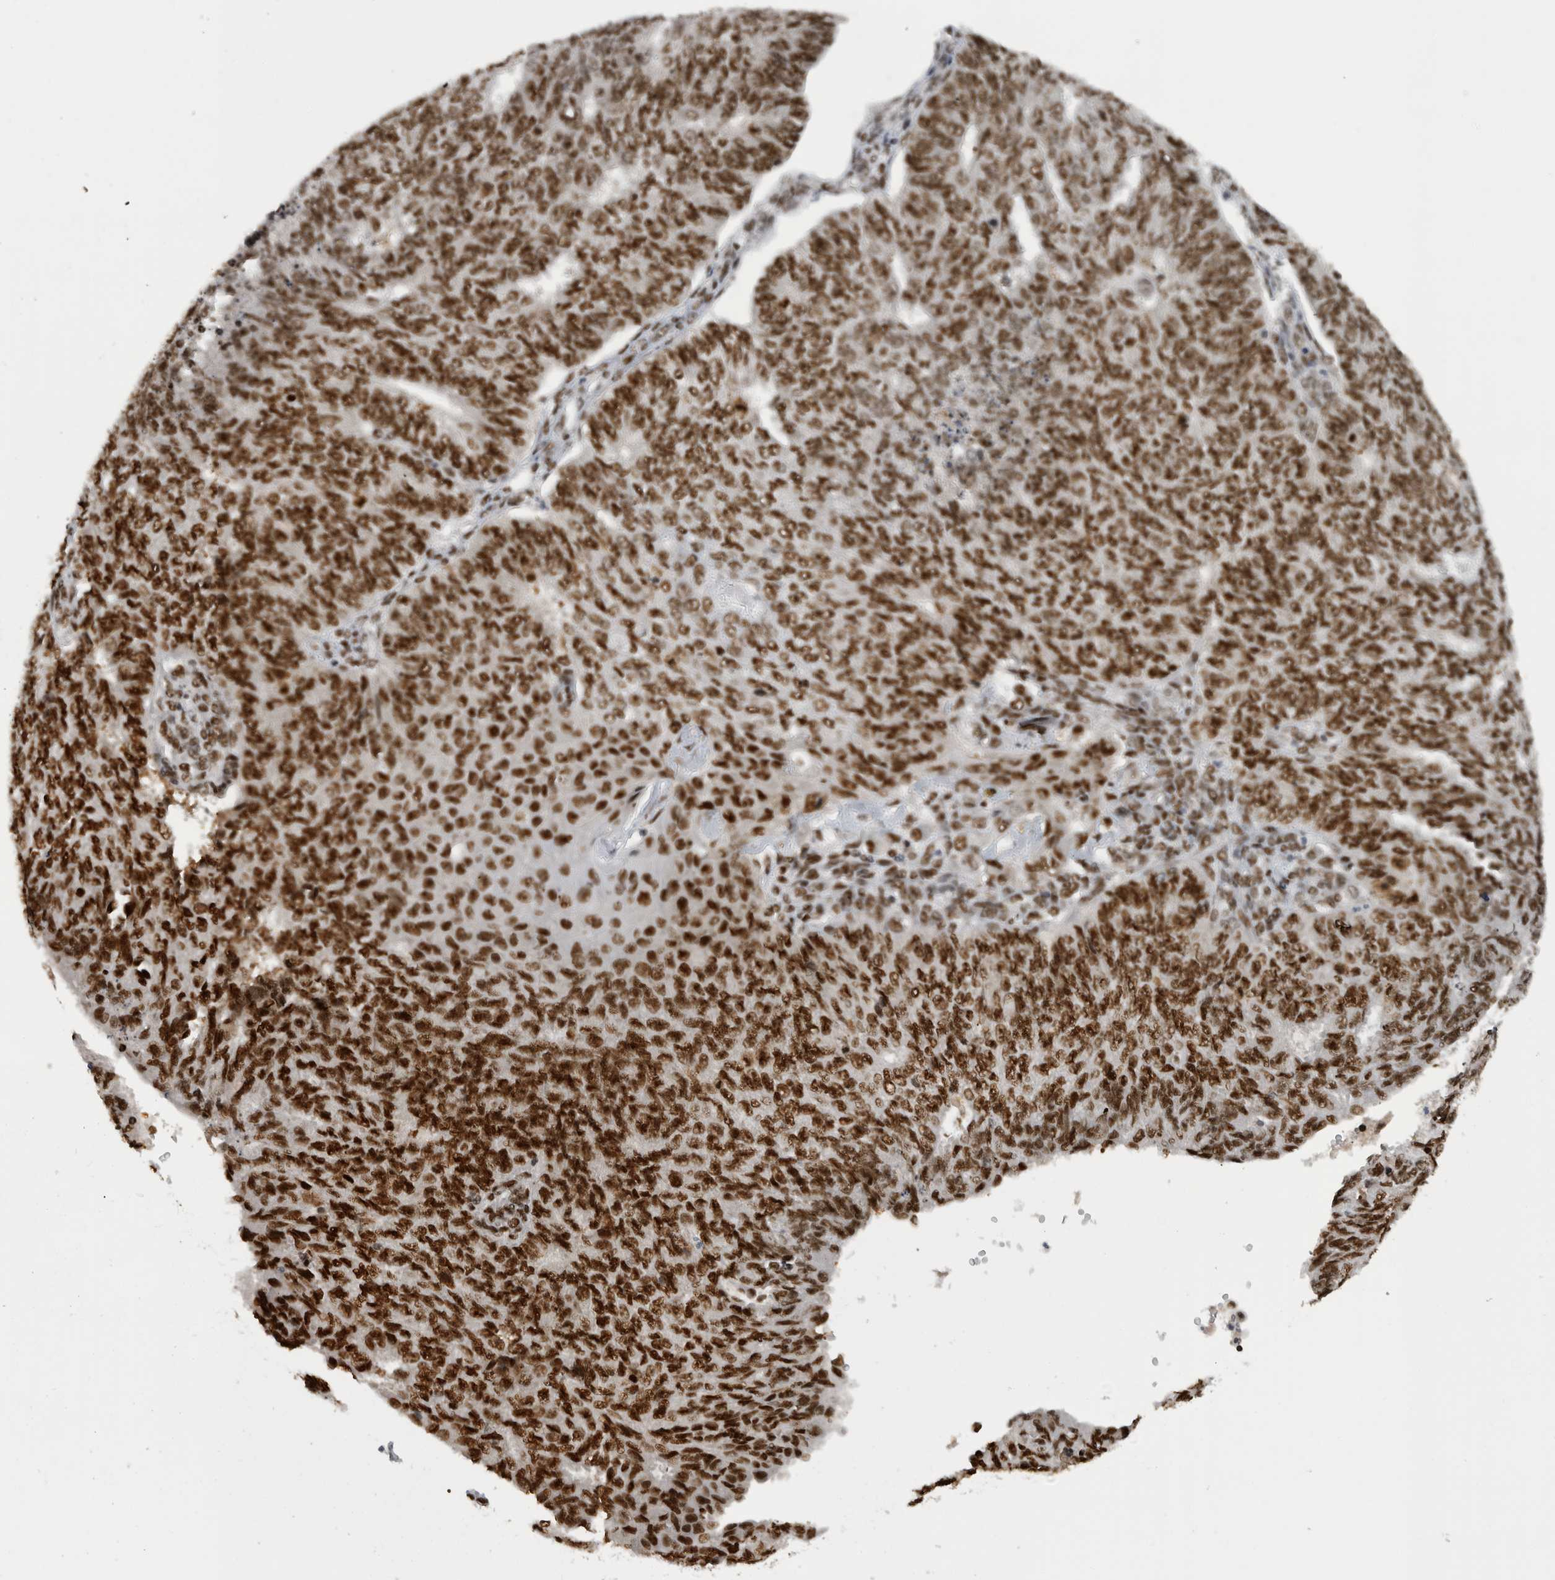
{"staining": {"intensity": "strong", "quantity": ">75%", "location": "nuclear"}, "tissue": "endometrial cancer", "cell_type": "Tumor cells", "image_type": "cancer", "snomed": [{"axis": "morphology", "description": "Adenocarcinoma, NOS"}, {"axis": "topography", "description": "Endometrium"}], "caption": "Strong nuclear positivity is seen in approximately >75% of tumor cells in endometrial cancer (adenocarcinoma).", "gene": "ZSCAN2", "patient": {"sex": "female", "age": 32}}